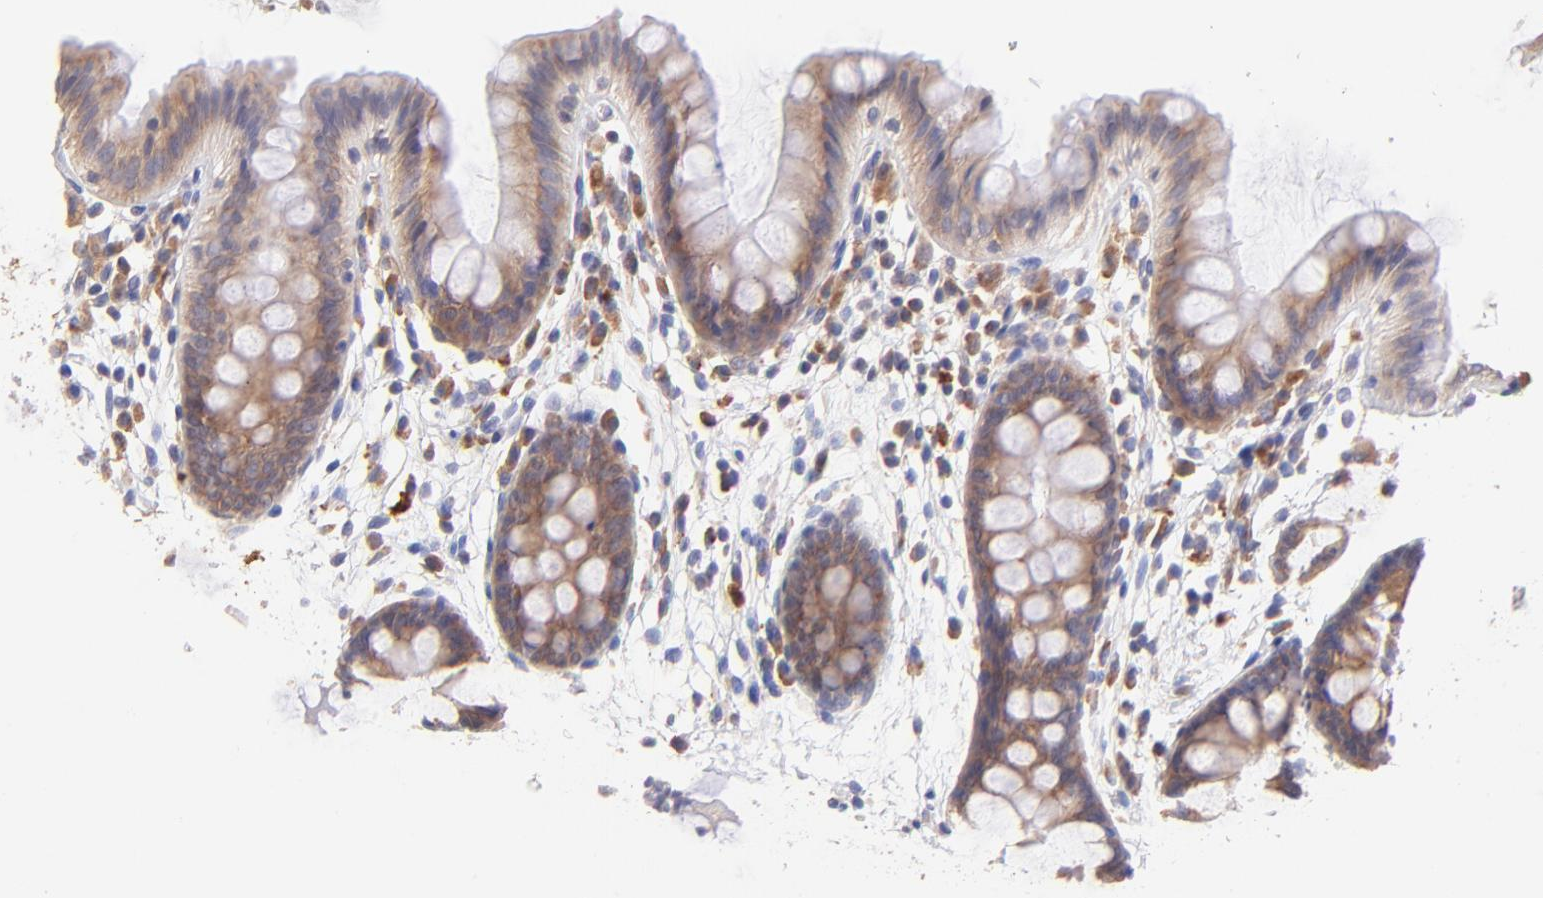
{"staining": {"intensity": "moderate", "quantity": ">75%", "location": "cytoplasmic/membranous"}, "tissue": "colon", "cell_type": "Glandular cells", "image_type": "normal", "snomed": [{"axis": "morphology", "description": "Normal tissue, NOS"}, {"axis": "topography", "description": "Smooth muscle"}, {"axis": "topography", "description": "Colon"}], "caption": "Immunohistochemistry (DAB (3,3'-diaminobenzidine)) staining of normal colon shows moderate cytoplasmic/membranous protein positivity in about >75% of glandular cells. (DAB IHC, brown staining for protein, blue staining for nuclei).", "gene": "RPL11", "patient": {"sex": "male", "age": 67}}